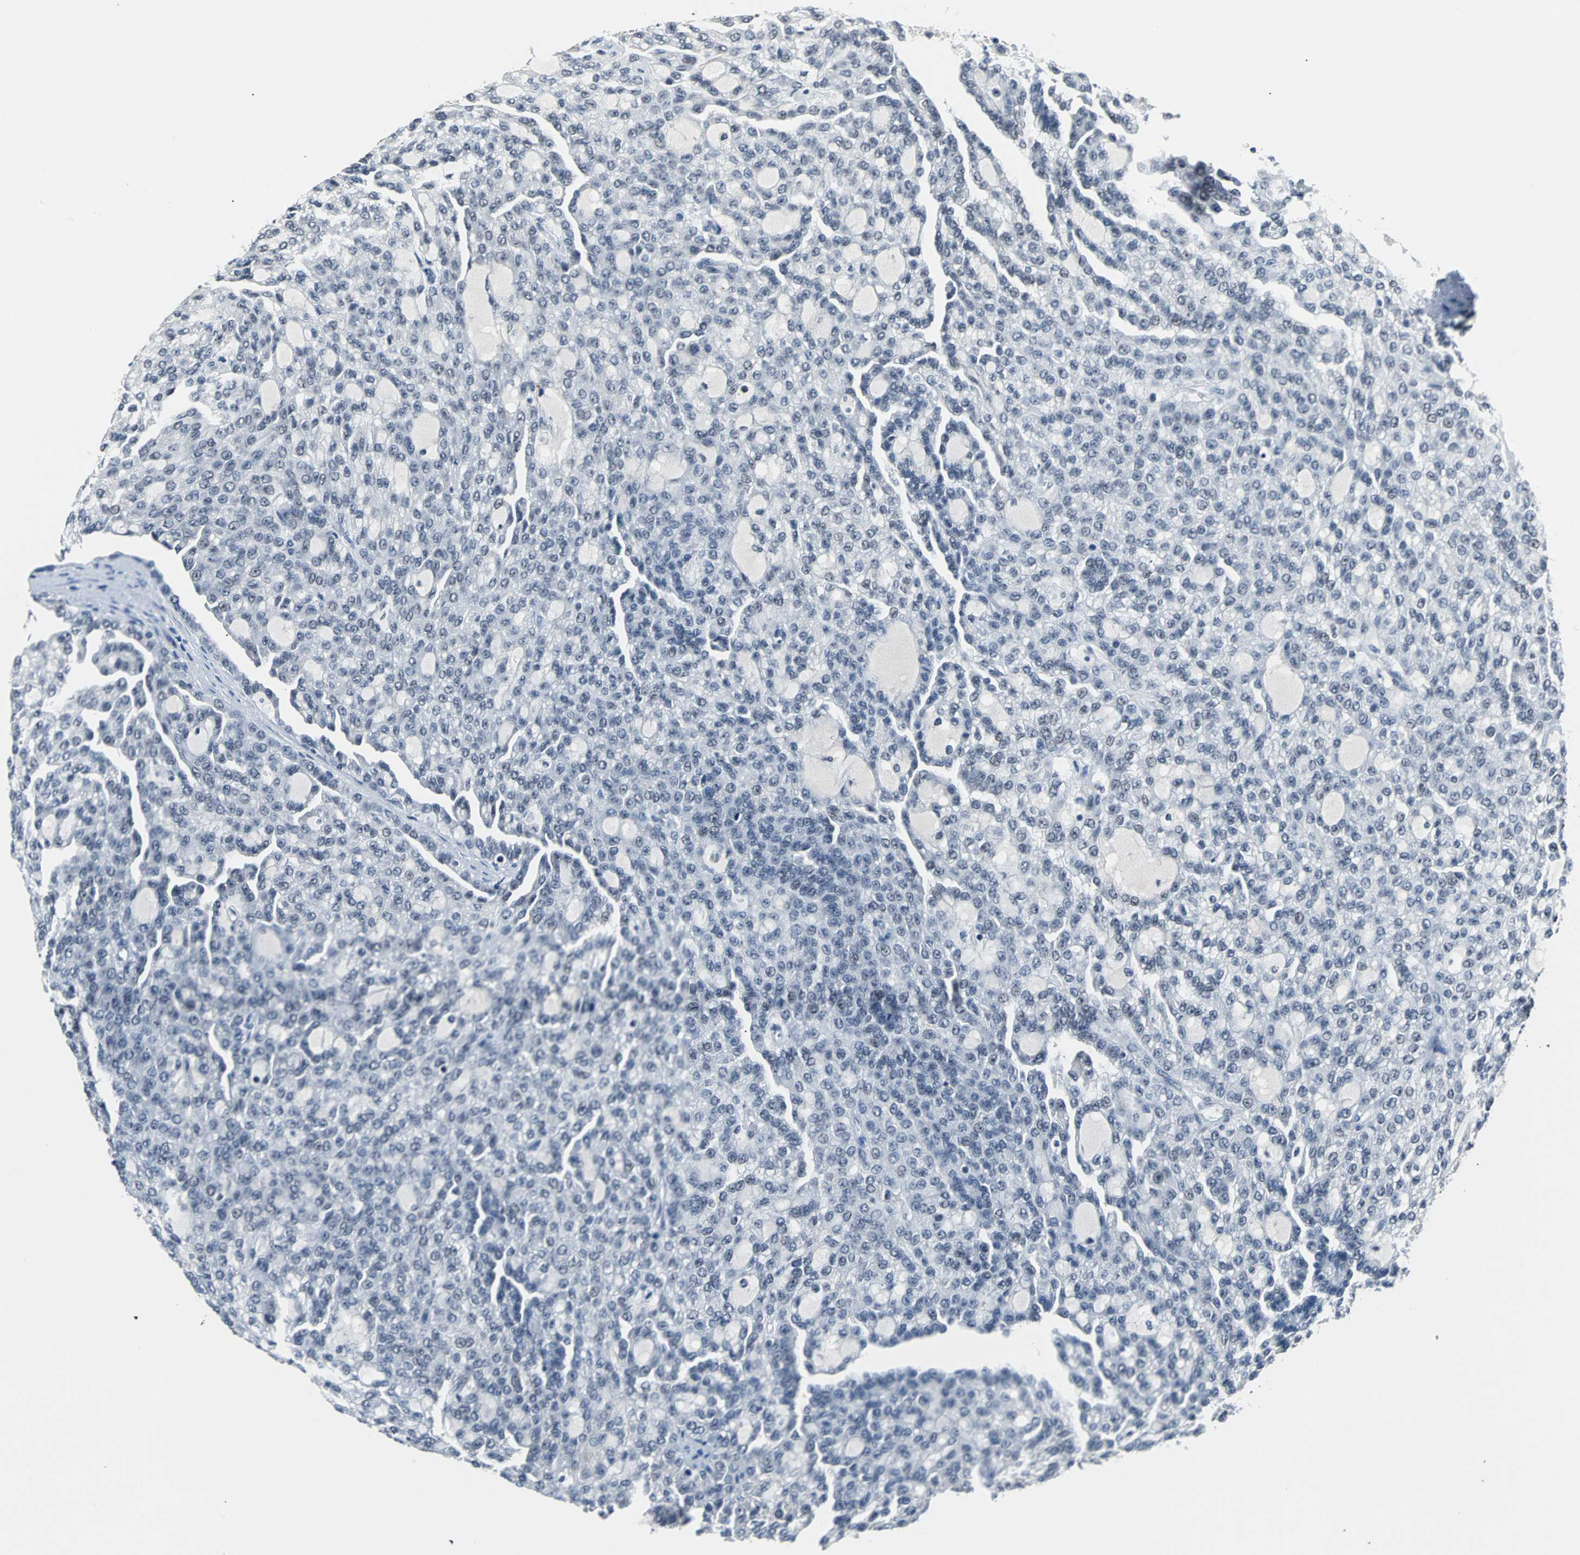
{"staining": {"intensity": "negative", "quantity": "none", "location": "none"}, "tissue": "renal cancer", "cell_type": "Tumor cells", "image_type": "cancer", "snomed": [{"axis": "morphology", "description": "Adenocarcinoma, NOS"}, {"axis": "topography", "description": "Kidney"}], "caption": "Photomicrograph shows no protein staining in tumor cells of renal cancer tissue. The staining was performed using DAB to visualize the protein expression in brown, while the nuclei were stained in blue with hematoxylin (Magnification: 20x).", "gene": "USP28", "patient": {"sex": "male", "age": 63}}